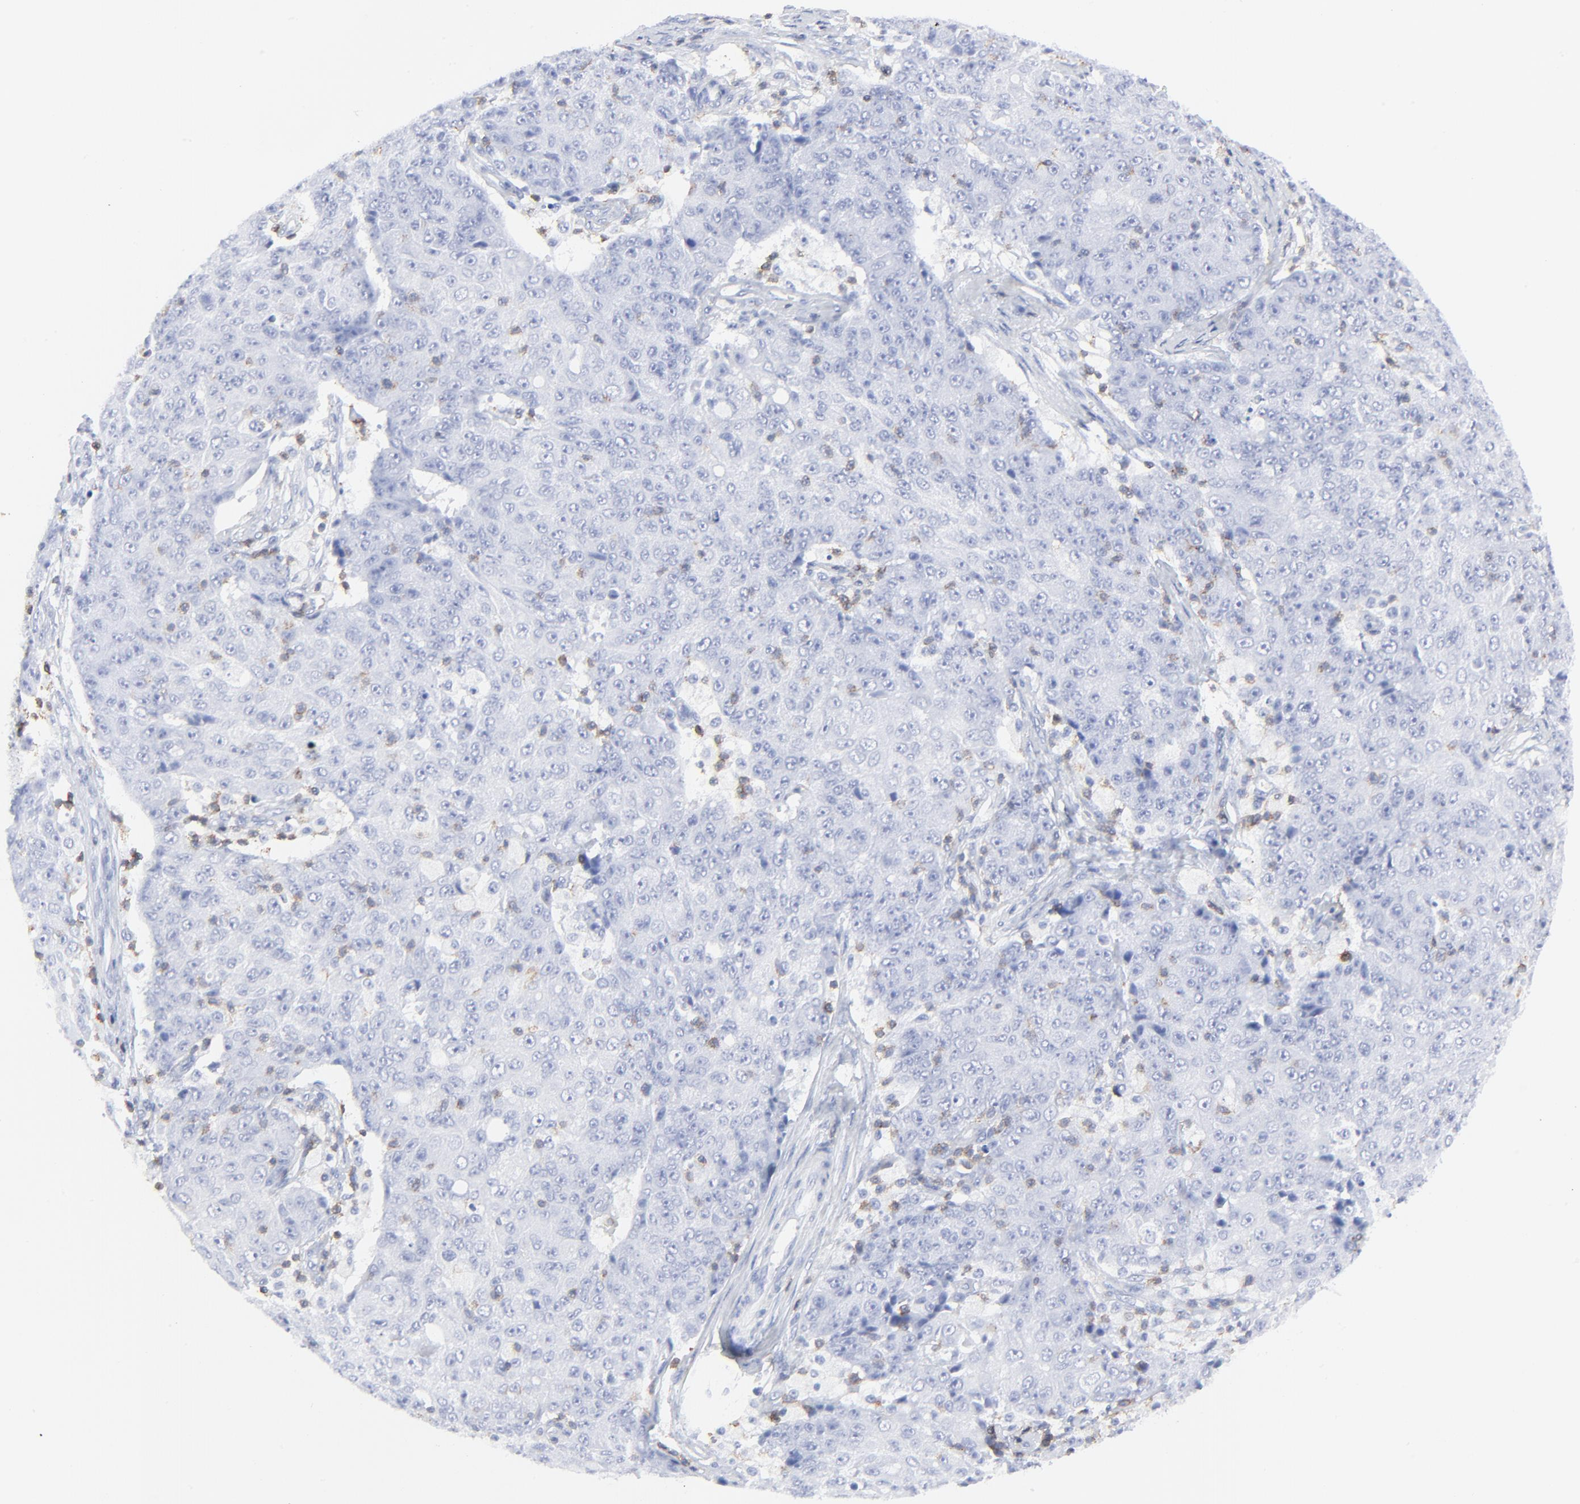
{"staining": {"intensity": "negative", "quantity": "none", "location": "none"}, "tissue": "ovarian cancer", "cell_type": "Tumor cells", "image_type": "cancer", "snomed": [{"axis": "morphology", "description": "Carcinoma, endometroid"}, {"axis": "topography", "description": "Ovary"}], "caption": "The image displays no staining of tumor cells in endometroid carcinoma (ovarian).", "gene": "LCK", "patient": {"sex": "female", "age": 42}}